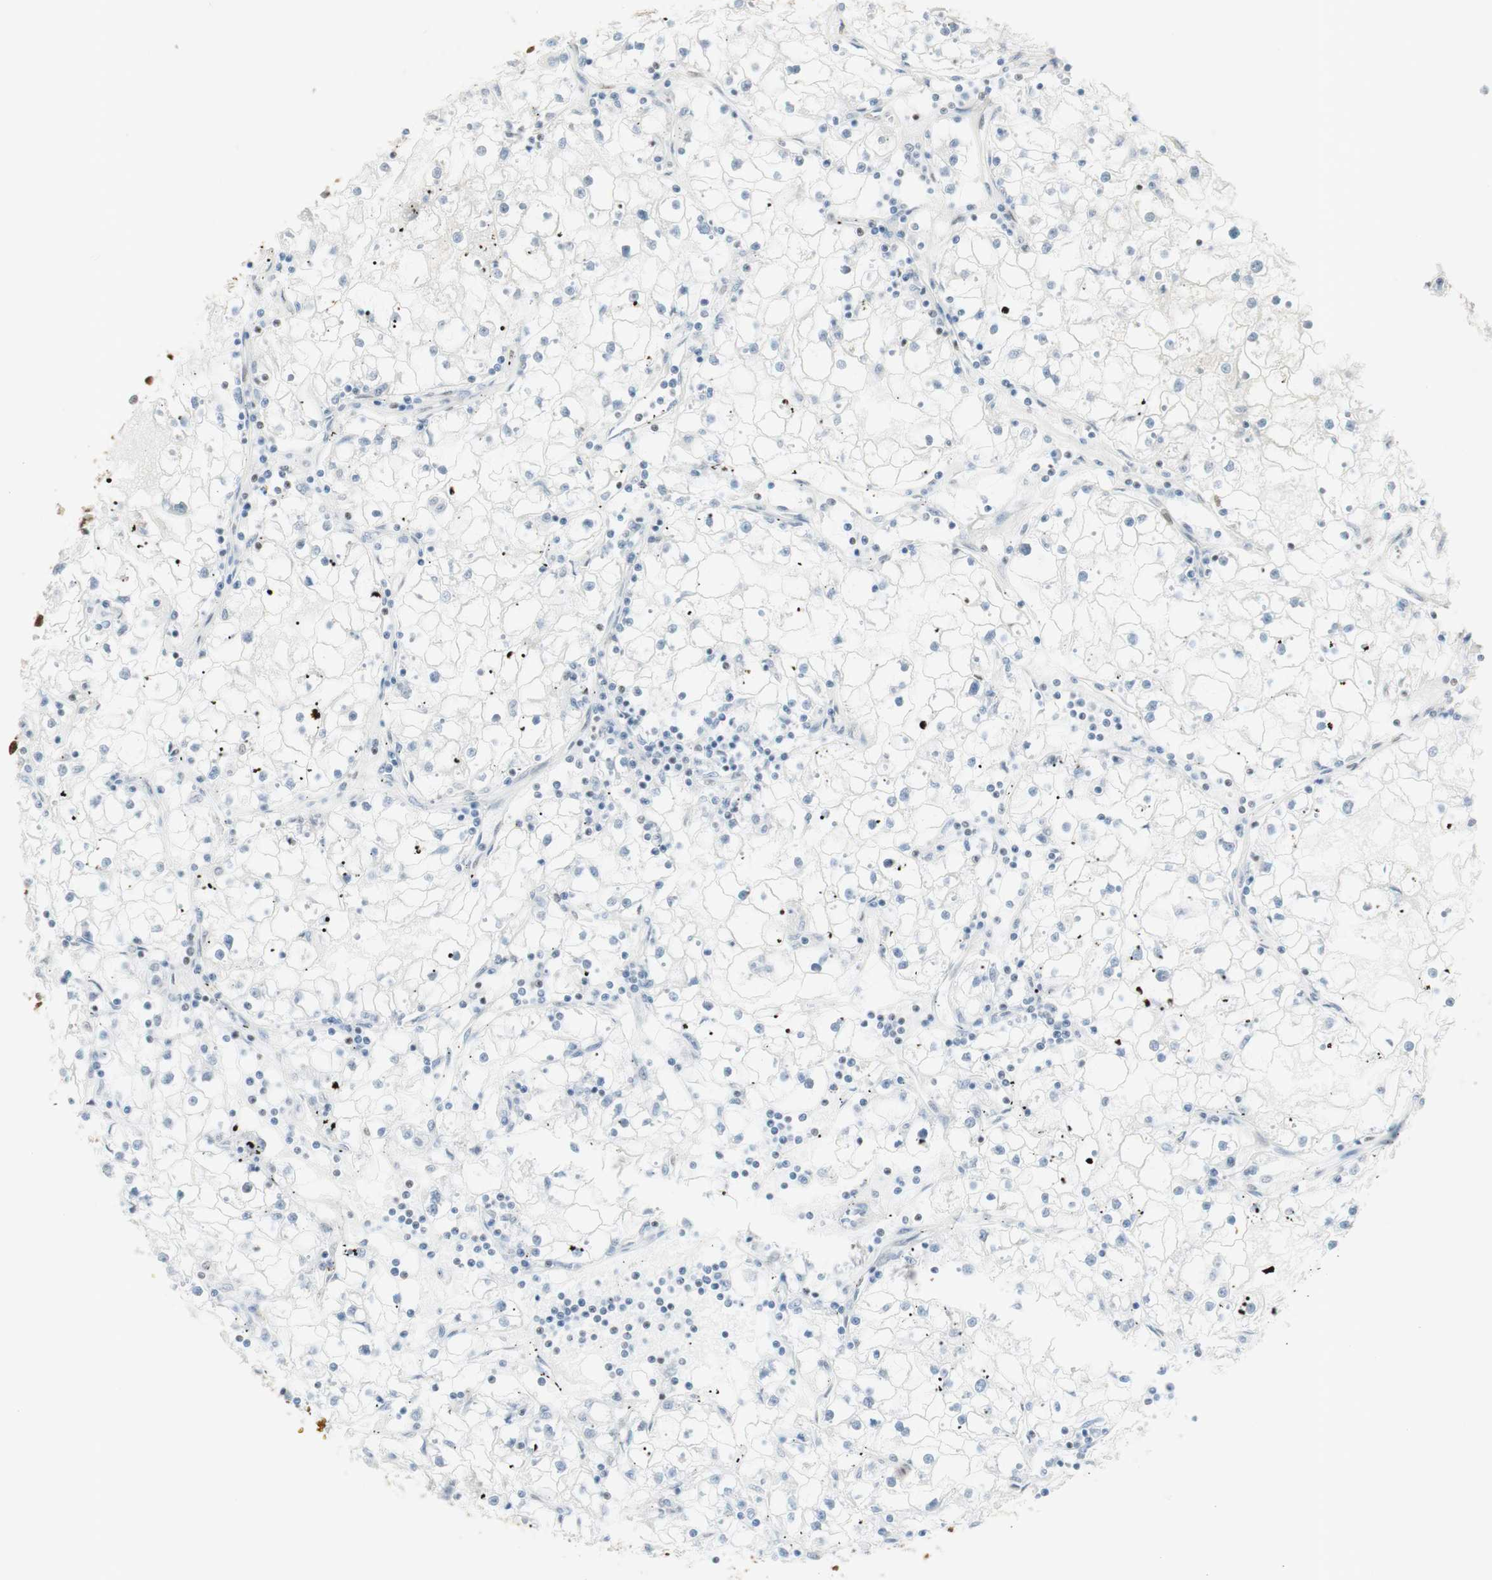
{"staining": {"intensity": "negative", "quantity": "none", "location": "none"}, "tissue": "renal cancer", "cell_type": "Tumor cells", "image_type": "cancer", "snomed": [{"axis": "morphology", "description": "Adenocarcinoma, NOS"}, {"axis": "topography", "description": "Kidney"}], "caption": "Tumor cells show no significant positivity in renal adenocarcinoma.", "gene": "HNRNPA2B1", "patient": {"sex": "male", "age": 56}}